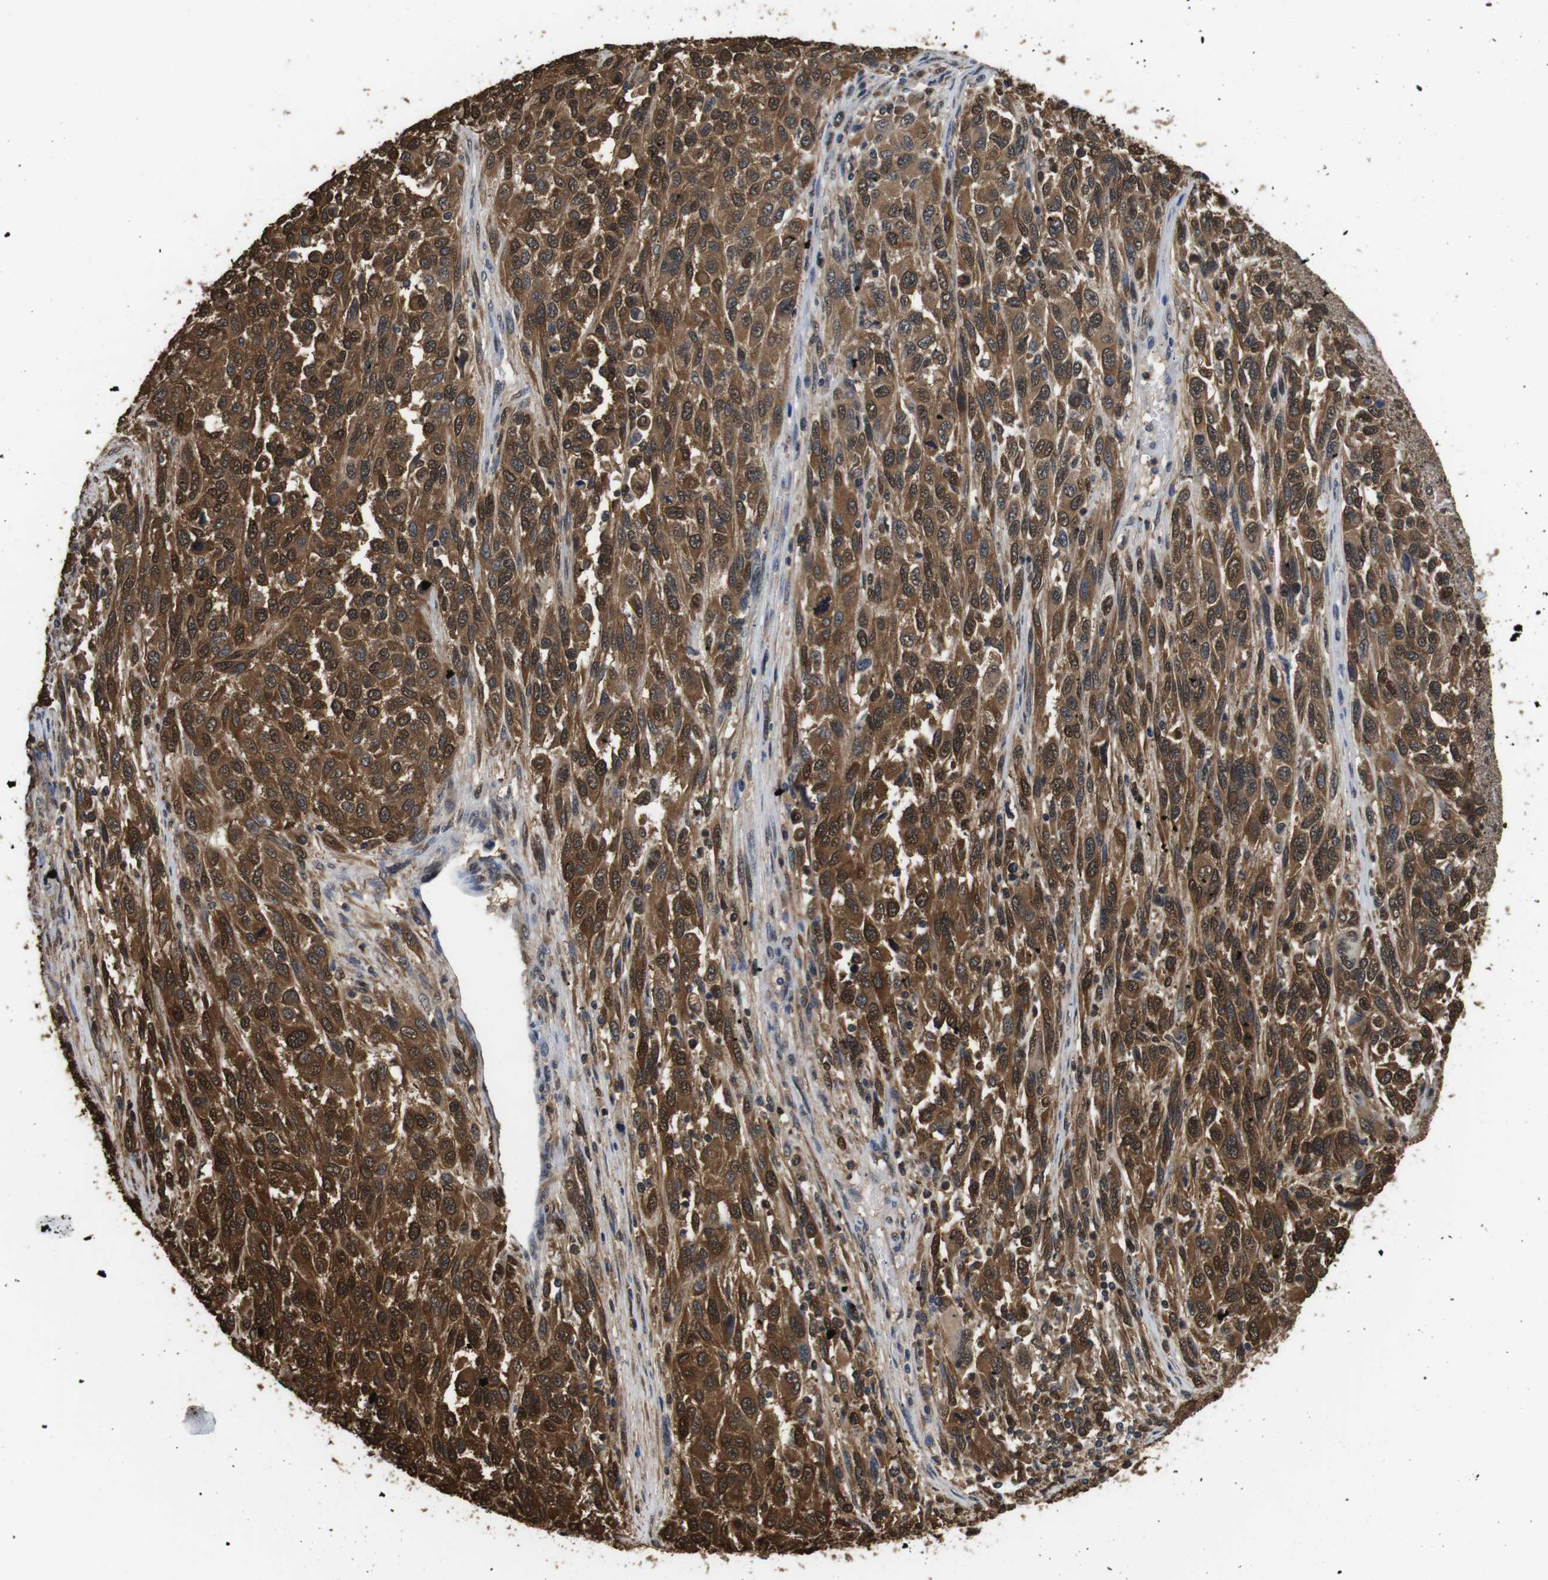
{"staining": {"intensity": "moderate", "quantity": ">75%", "location": "cytoplasmic/membranous,nuclear"}, "tissue": "melanoma", "cell_type": "Tumor cells", "image_type": "cancer", "snomed": [{"axis": "morphology", "description": "Malignant melanoma, Metastatic site"}, {"axis": "topography", "description": "Lymph node"}], "caption": "Immunohistochemistry (IHC) micrograph of neoplastic tissue: melanoma stained using immunohistochemistry demonstrates medium levels of moderate protein expression localized specifically in the cytoplasmic/membranous and nuclear of tumor cells, appearing as a cytoplasmic/membranous and nuclear brown color.", "gene": "LDHA", "patient": {"sex": "male", "age": 61}}